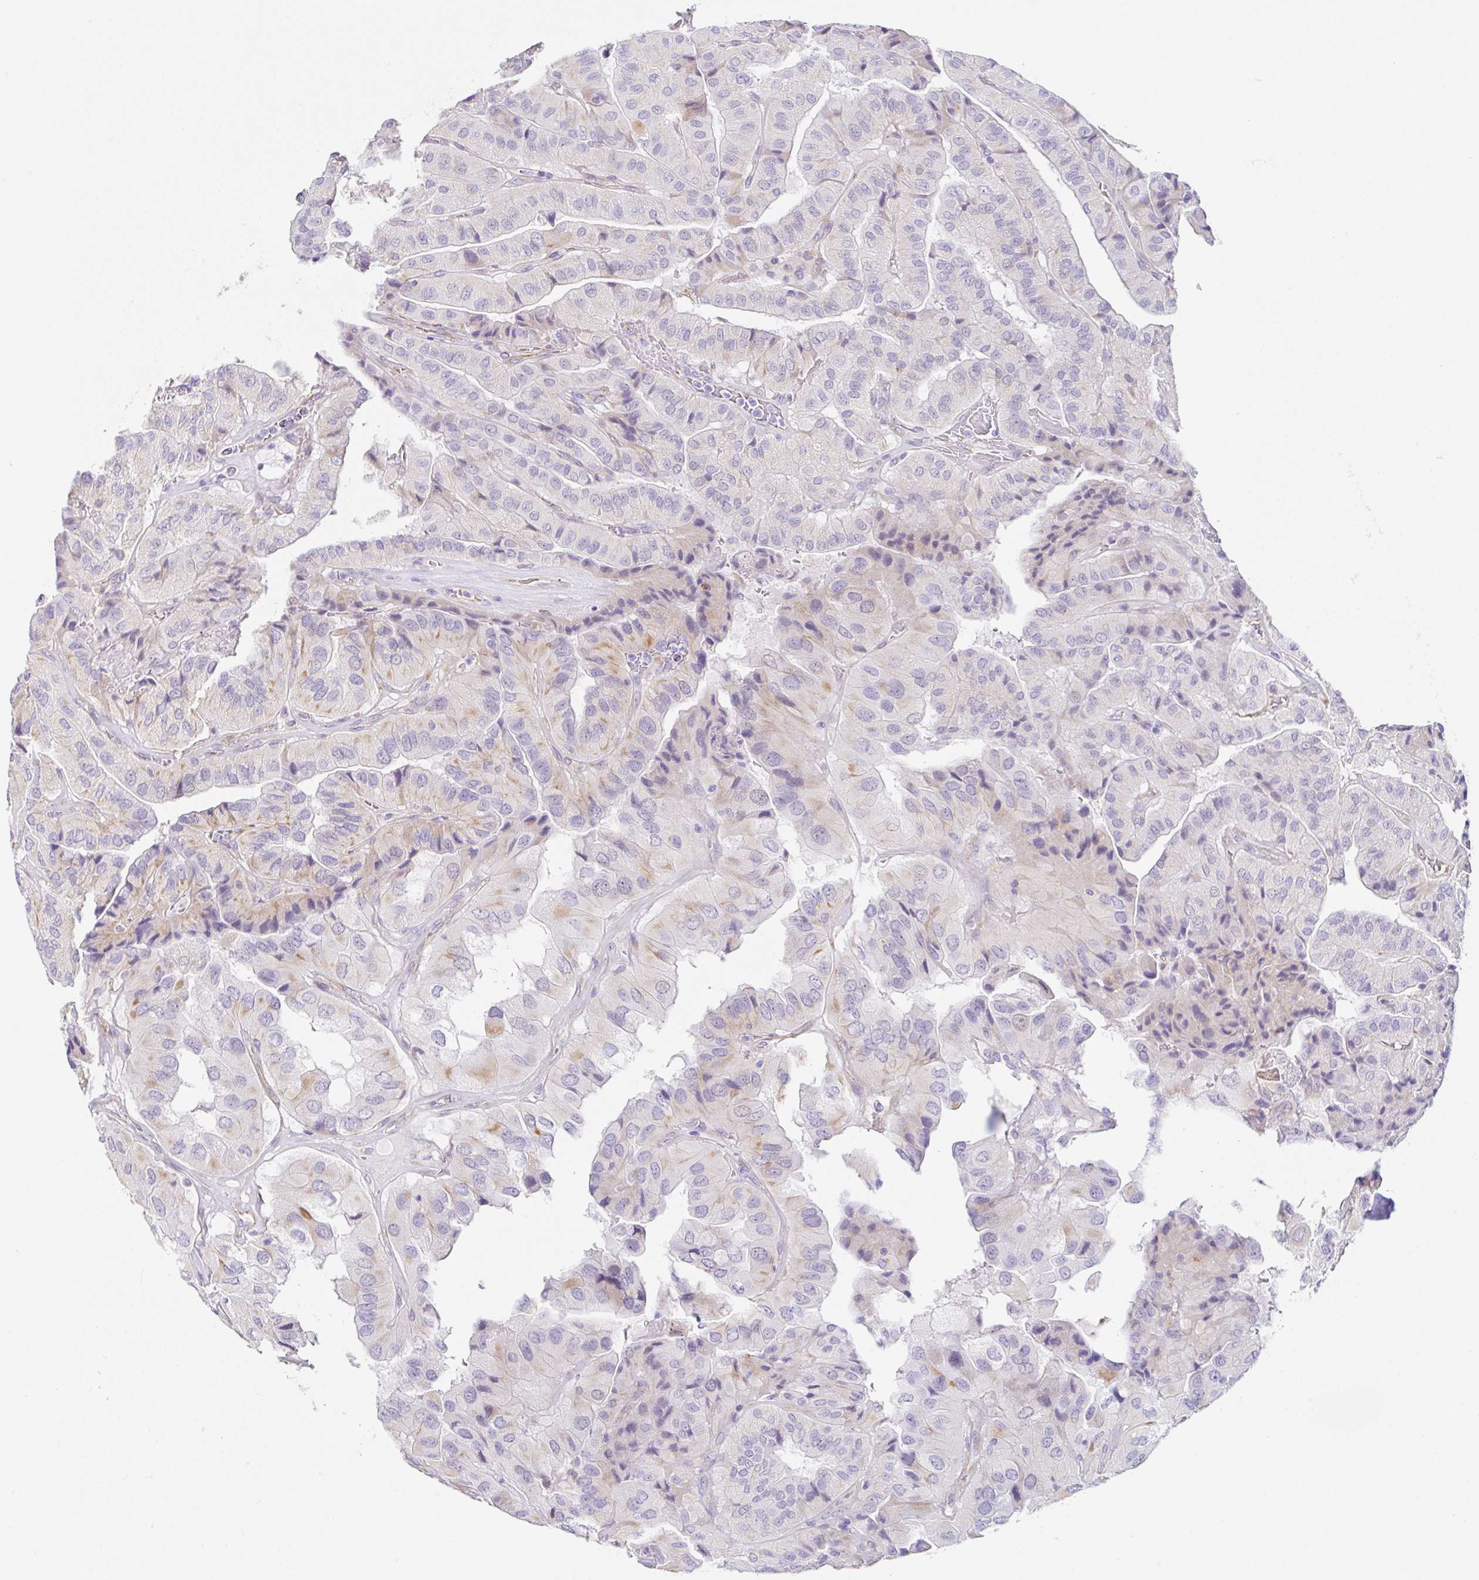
{"staining": {"intensity": "weak", "quantity": "<25%", "location": "cytoplasmic/membranous"}, "tissue": "thyroid cancer", "cell_type": "Tumor cells", "image_type": "cancer", "snomed": [{"axis": "morphology", "description": "Normal tissue, NOS"}, {"axis": "morphology", "description": "Papillary adenocarcinoma, NOS"}, {"axis": "topography", "description": "Thyroid gland"}], "caption": "Immunohistochemical staining of human thyroid cancer (papillary adenocarcinoma) exhibits no significant positivity in tumor cells.", "gene": "DKK4", "patient": {"sex": "female", "age": 59}}